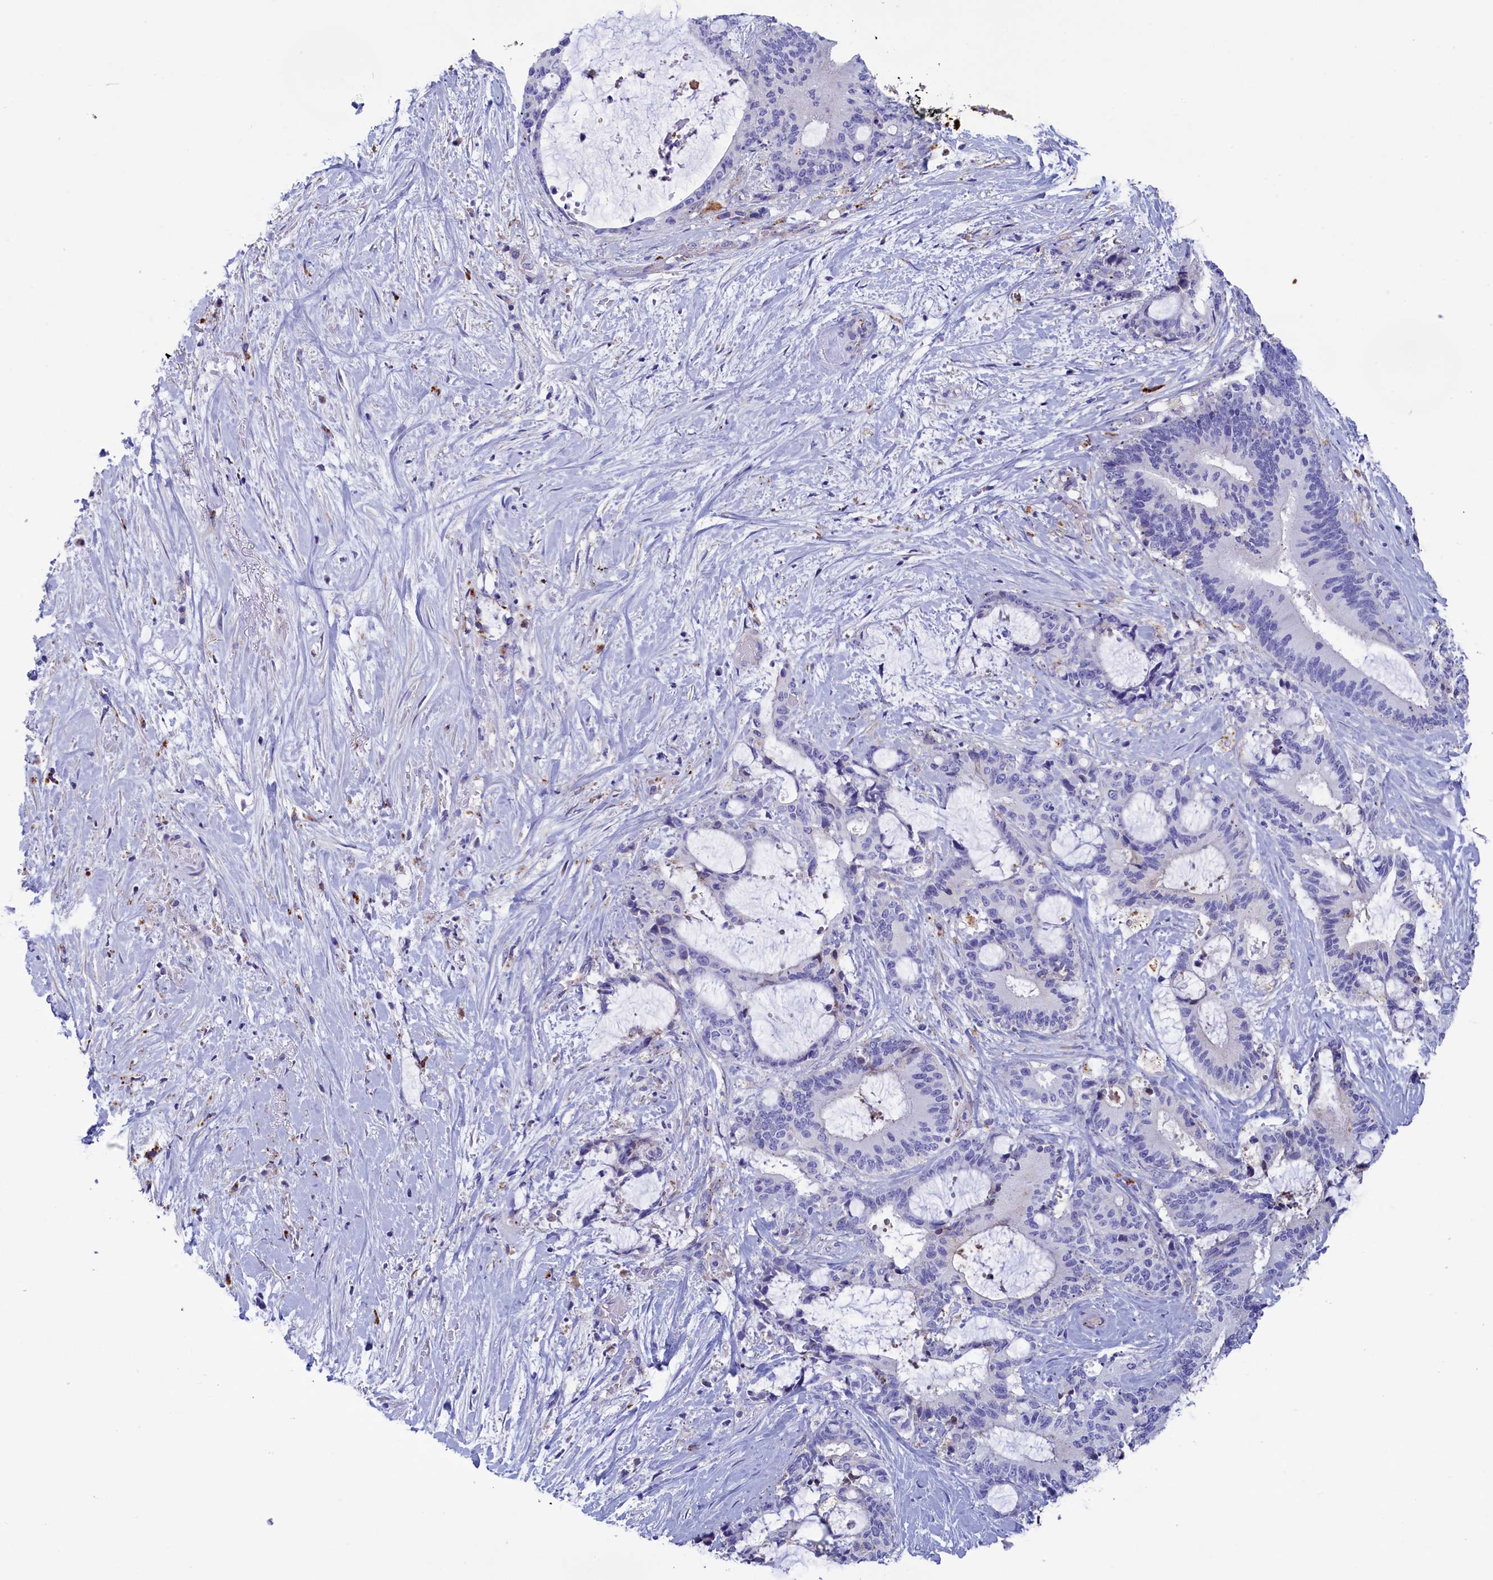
{"staining": {"intensity": "negative", "quantity": "none", "location": "none"}, "tissue": "liver cancer", "cell_type": "Tumor cells", "image_type": "cancer", "snomed": [{"axis": "morphology", "description": "Normal tissue, NOS"}, {"axis": "morphology", "description": "Cholangiocarcinoma"}, {"axis": "topography", "description": "Liver"}, {"axis": "topography", "description": "Peripheral nerve tissue"}], "caption": "A micrograph of human cholangiocarcinoma (liver) is negative for staining in tumor cells.", "gene": "WDR6", "patient": {"sex": "female", "age": 73}}